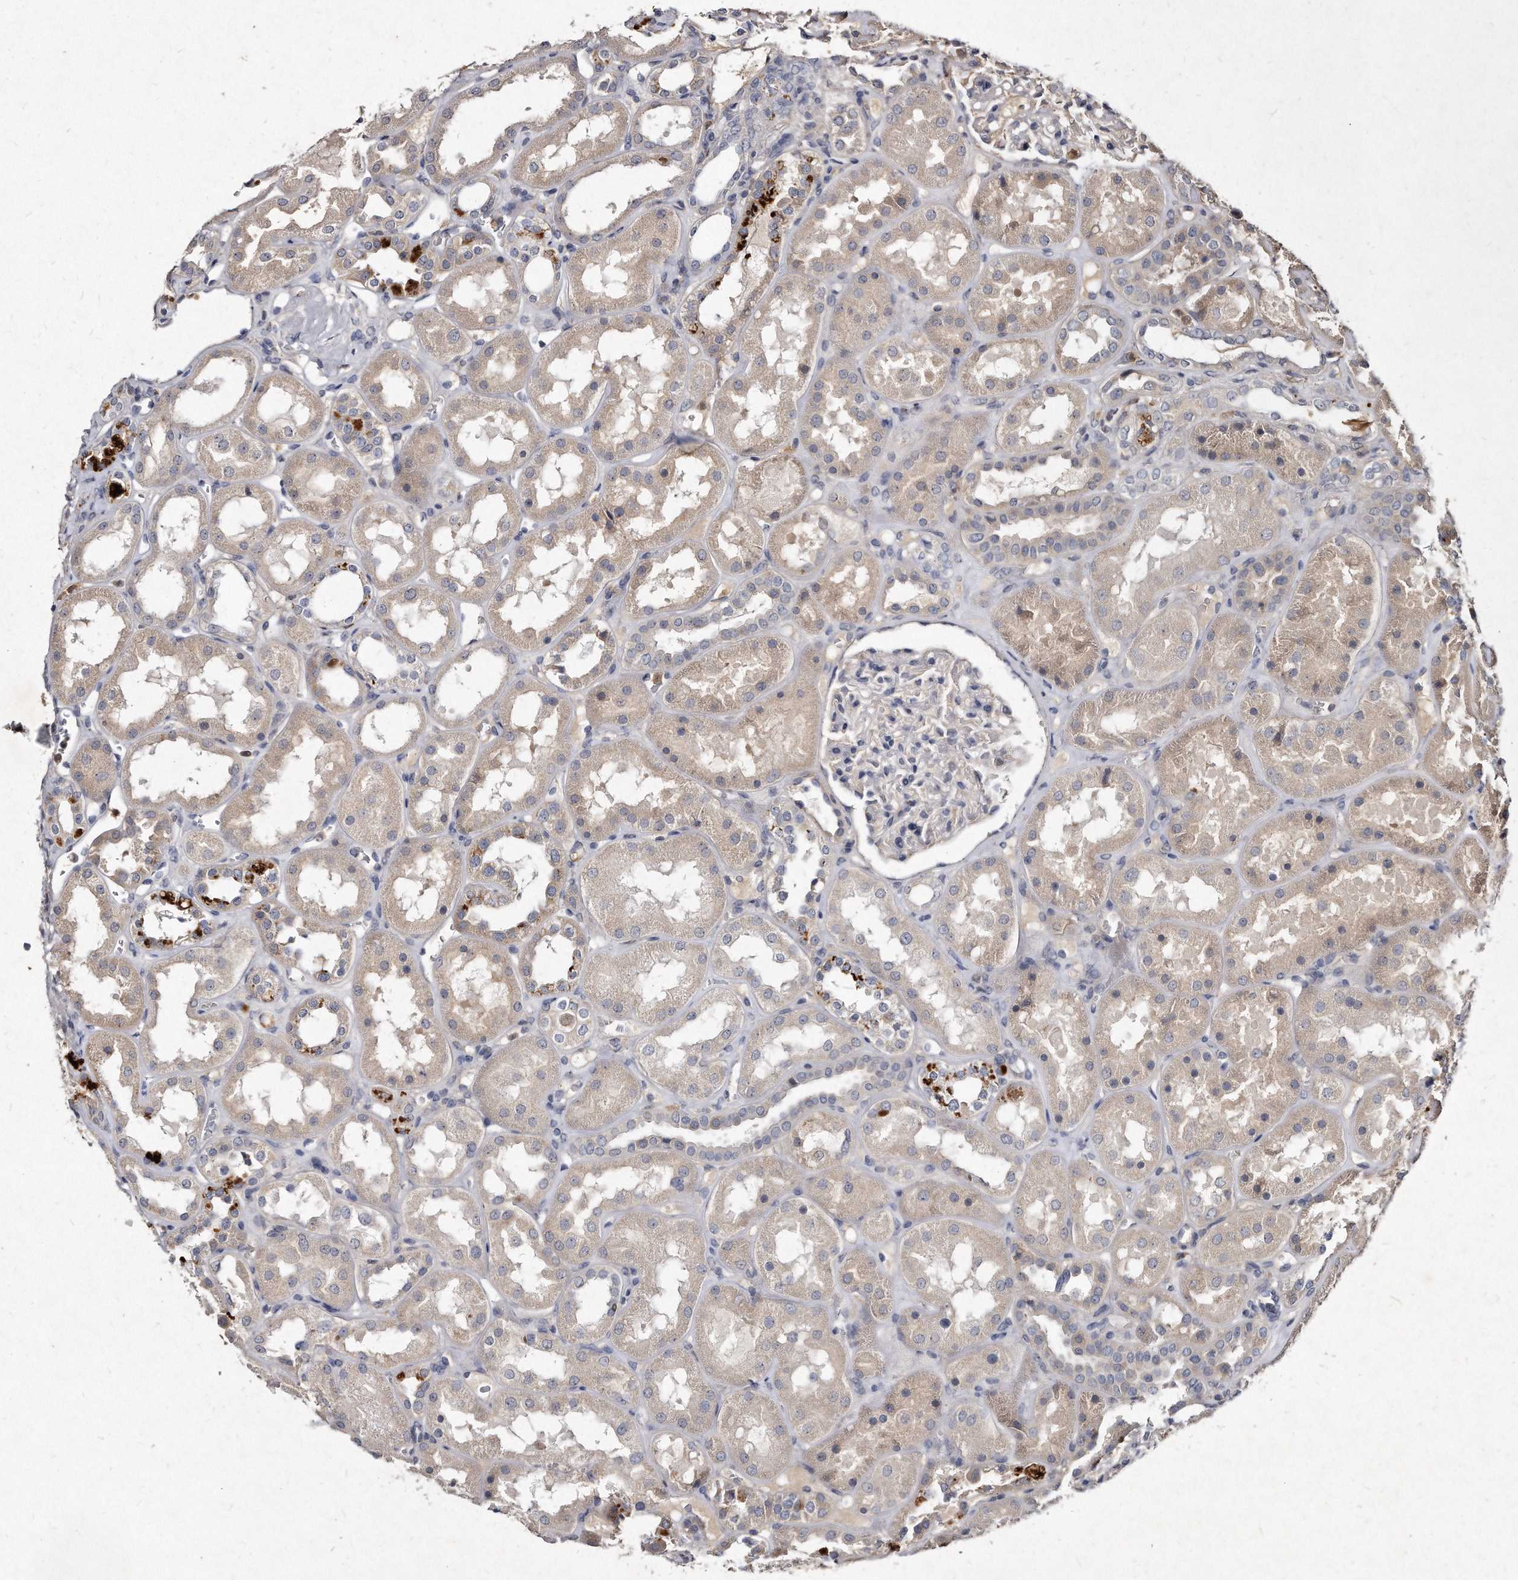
{"staining": {"intensity": "negative", "quantity": "none", "location": "none"}, "tissue": "kidney", "cell_type": "Cells in glomeruli", "image_type": "normal", "snomed": [{"axis": "morphology", "description": "Normal tissue, NOS"}, {"axis": "topography", "description": "Kidney"}], "caption": "Immunohistochemistry (IHC) micrograph of unremarkable kidney: human kidney stained with DAB (3,3'-diaminobenzidine) displays no significant protein positivity in cells in glomeruli.", "gene": "KLHDC3", "patient": {"sex": "male", "age": 70}}